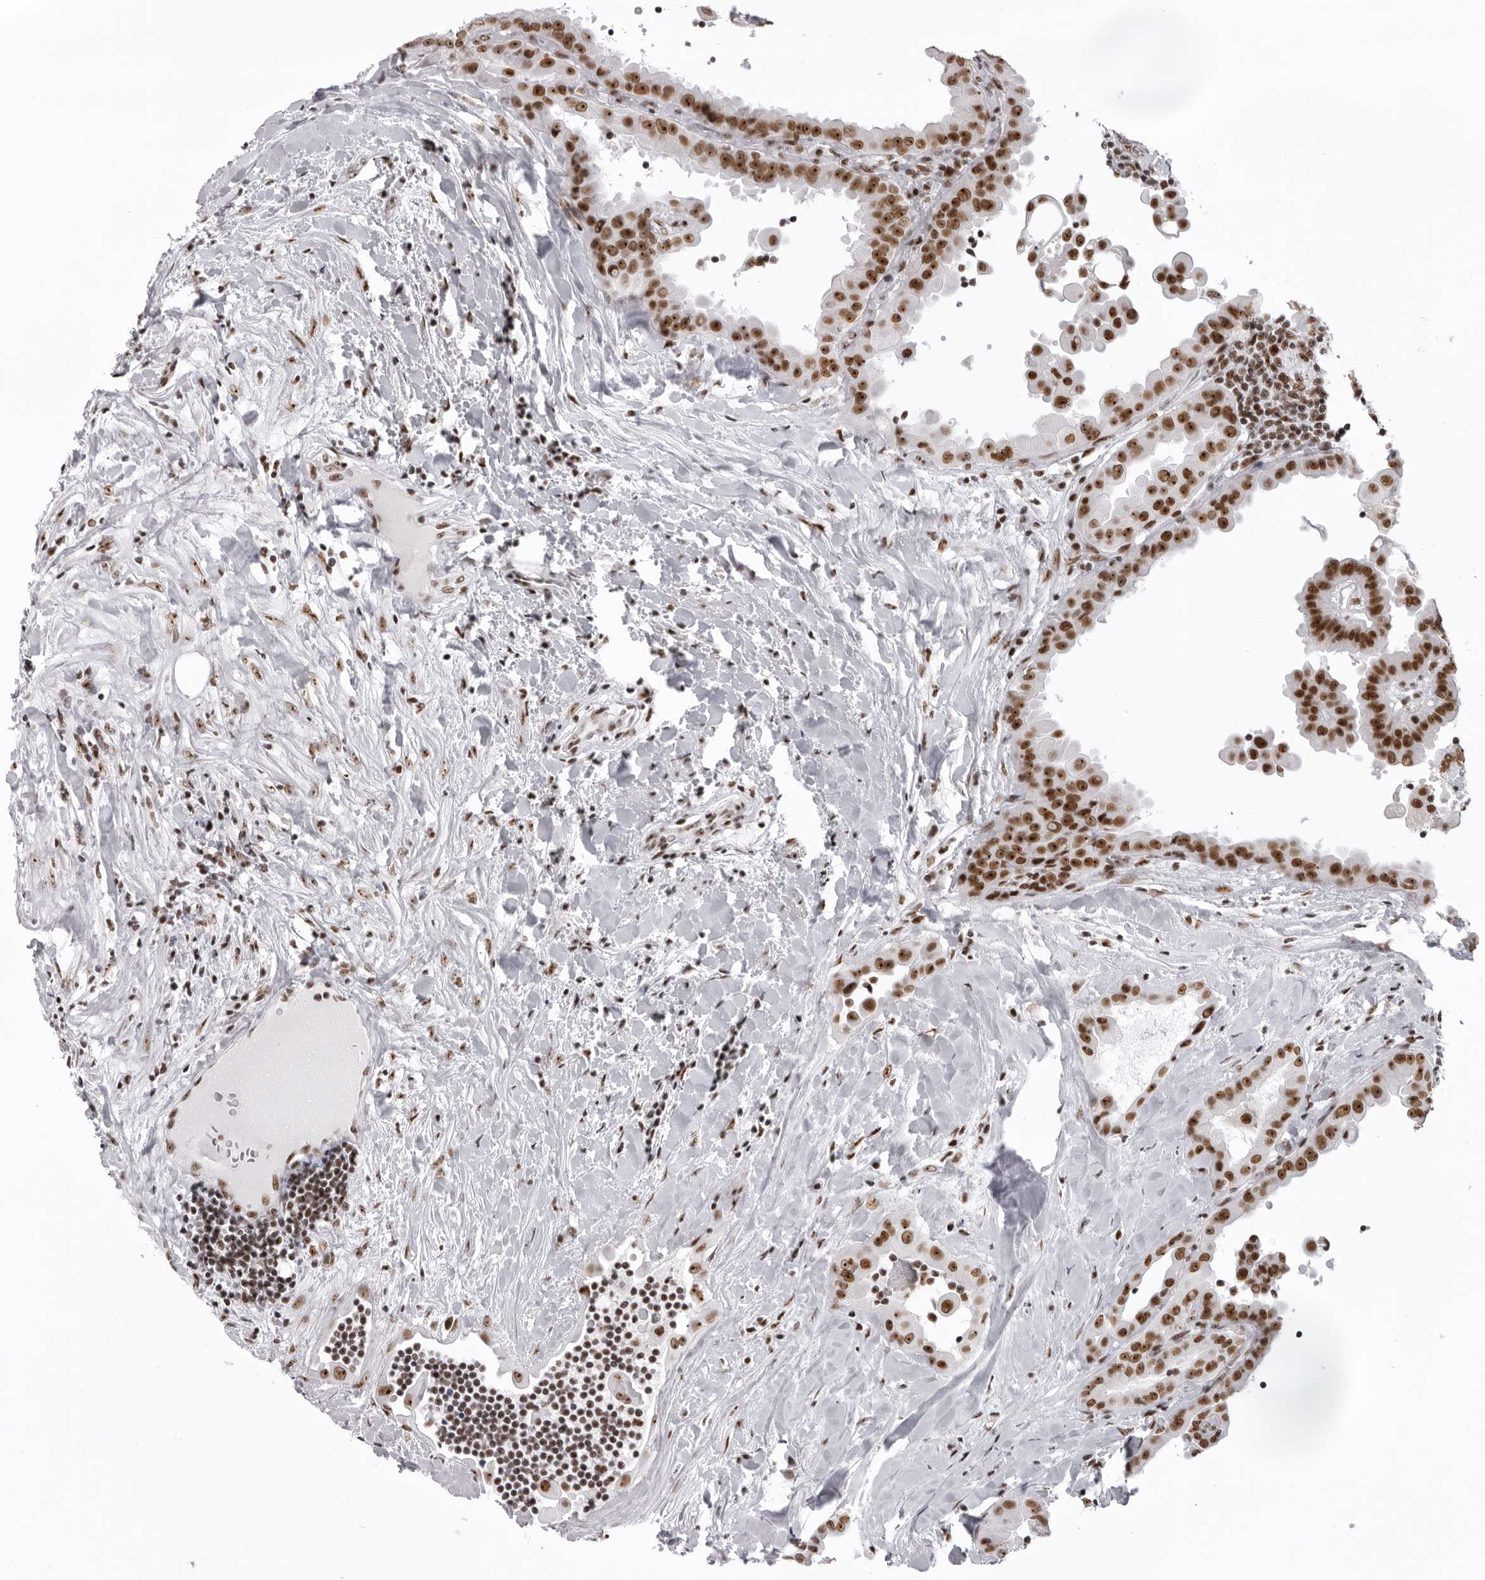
{"staining": {"intensity": "strong", "quantity": ">75%", "location": "nuclear"}, "tissue": "thyroid cancer", "cell_type": "Tumor cells", "image_type": "cancer", "snomed": [{"axis": "morphology", "description": "Papillary adenocarcinoma, NOS"}, {"axis": "topography", "description": "Thyroid gland"}], "caption": "This photomicrograph displays immunohistochemistry (IHC) staining of human papillary adenocarcinoma (thyroid), with high strong nuclear positivity in approximately >75% of tumor cells.", "gene": "DHX9", "patient": {"sex": "male", "age": 33}}